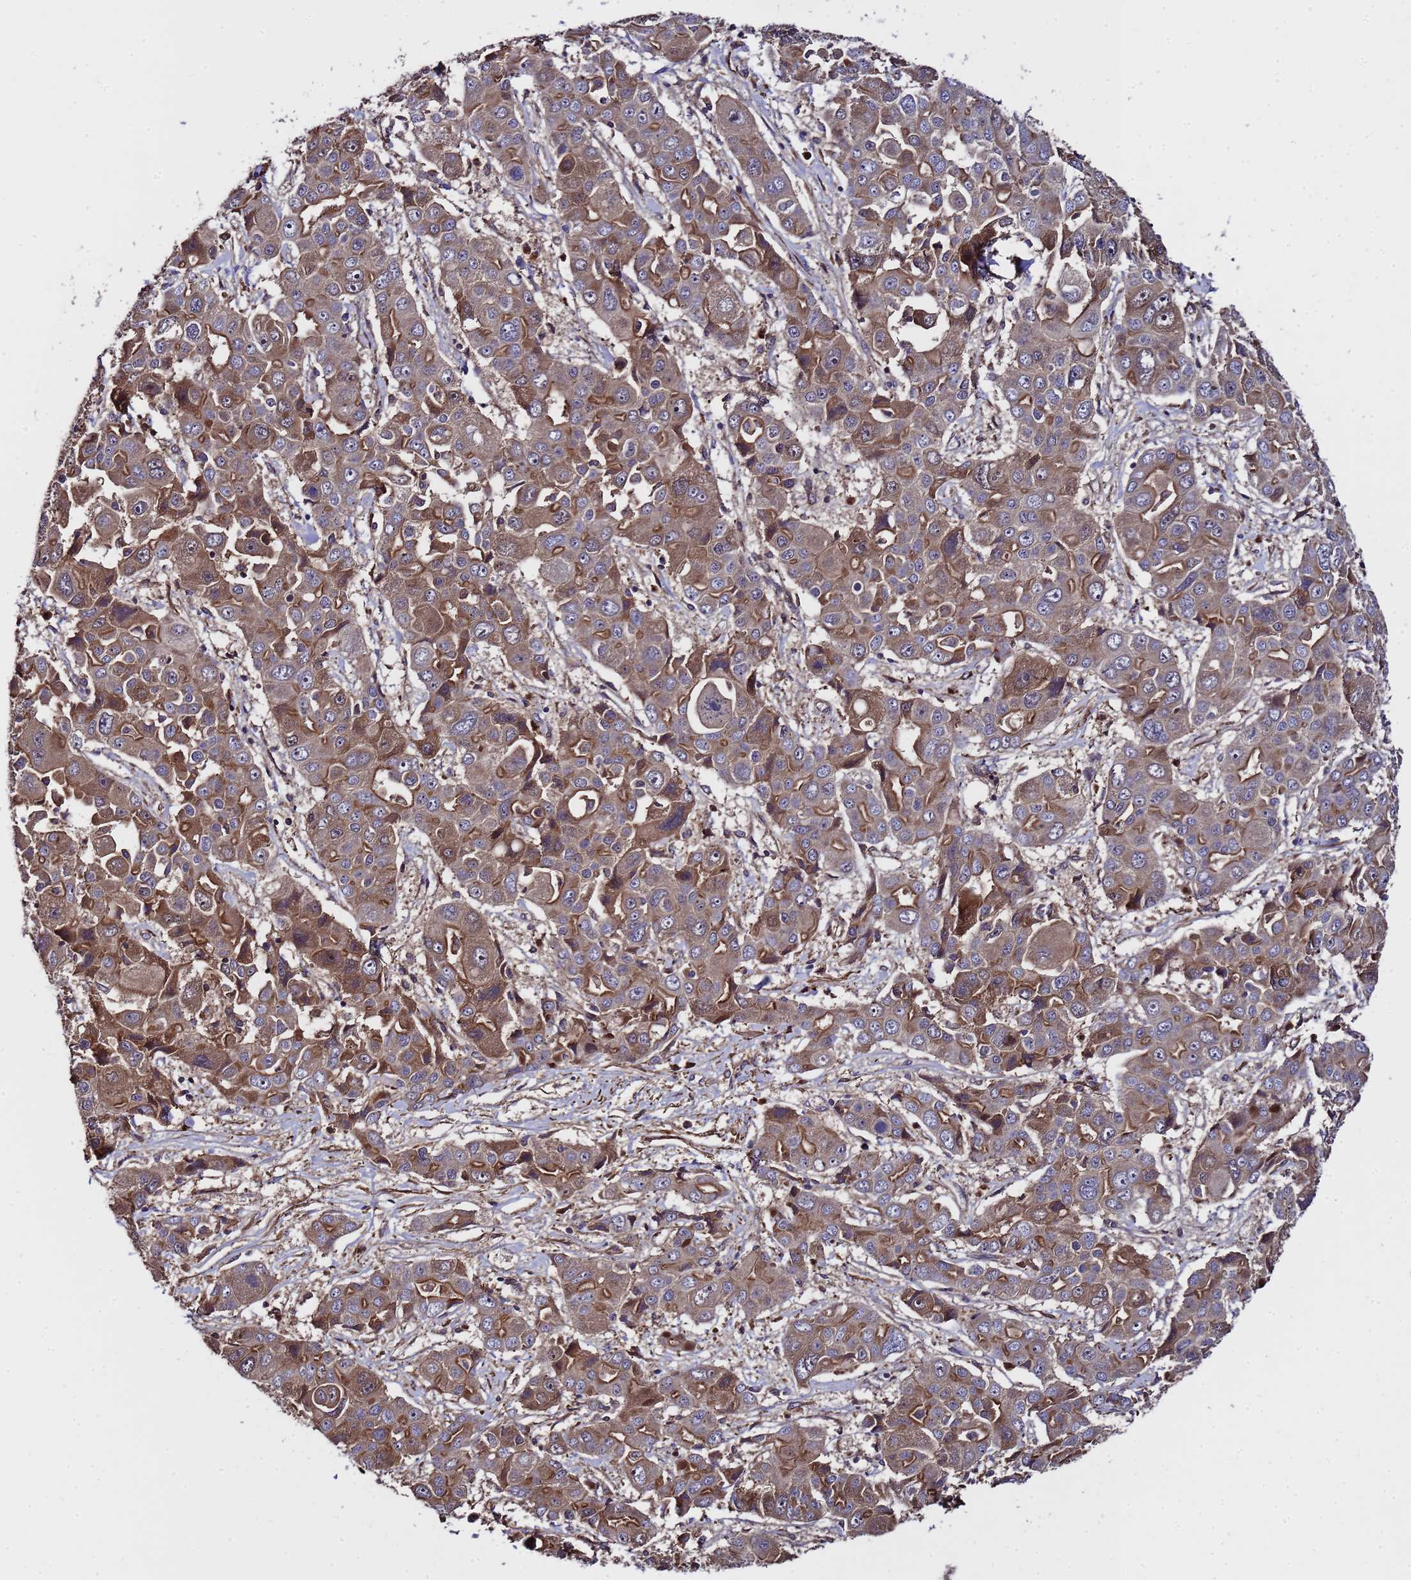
{"staining": {"intensity": "moderate", "quantity": ">75%", "location": "cytoplasmic/membranous"}, "tissue": "liver cancer", "cell_type": "Tumor cells", "image_type": "cancer", "snomed": [{"axis": "morphology", "description": "Cholangiocarcinoma"}, {"axis": "topography", "description": "Liver"}], "caption": "DAB (3,3'-diaminobenzidine) immunohistochemical staining of human liver cancer (cholangiocarcinoma) shows moderate cytoplasmic/membranous protein expression in about >75% of tumor cells.", "gene": "GSTCD", "patient": {"sex": "male", "age": 67}}